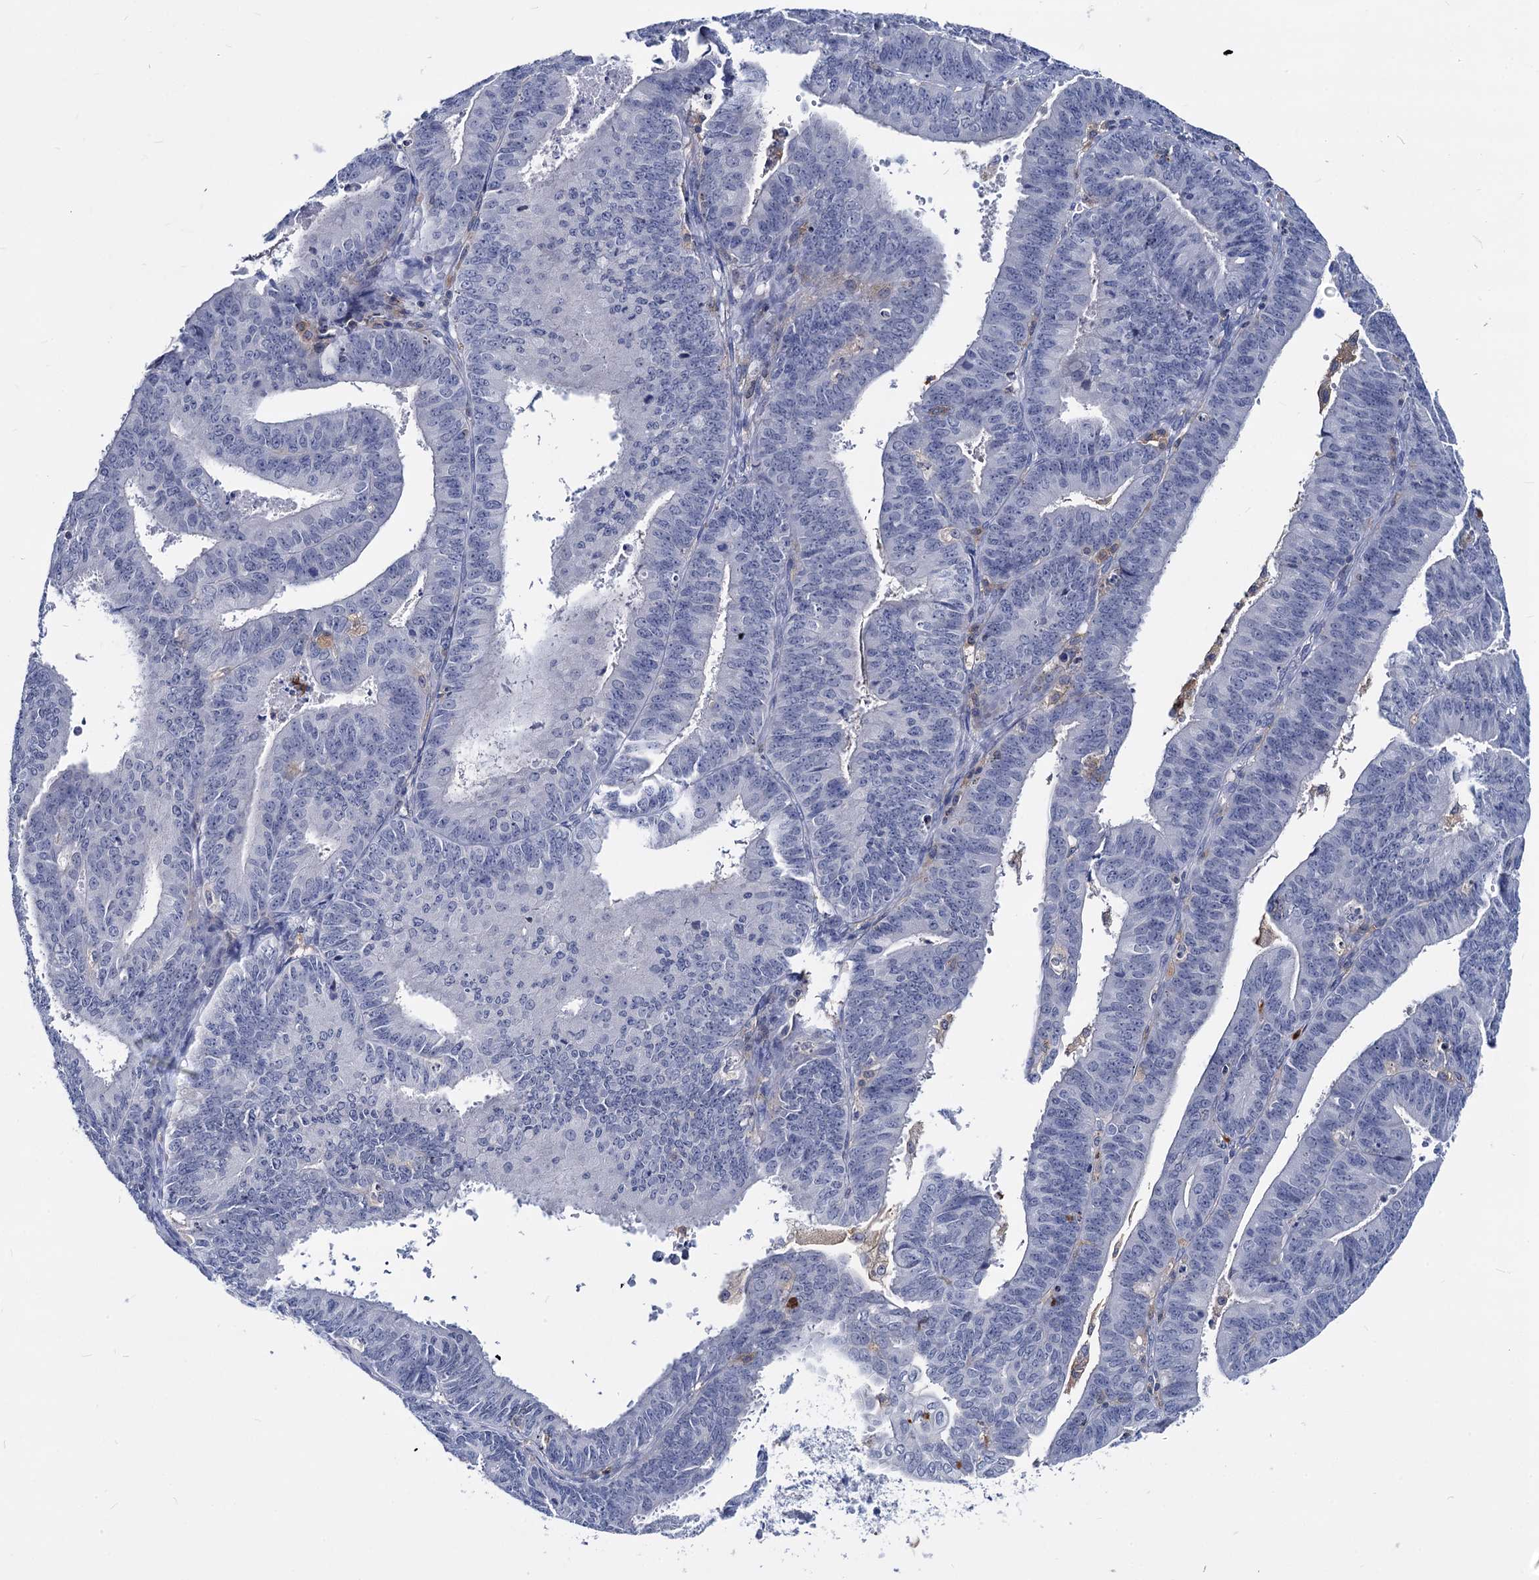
{"staining": {"intensity": "negative", "quantity": "none", "location": "none"}, "tissue": "endometrial cancer", "cell_type": "Tumor cells", "image_type": "cancer", "snomed": [{"axis": "morphology", "description": "Adenocarcinoma, NOS"}, {"axis": "topography", "description": "Endometrium"}], "caption": "Tumor cells are negative for protein expression in human endometrial cancer.", "gene": "RHOG", "patient": {"sex": "female", "age": 73}}